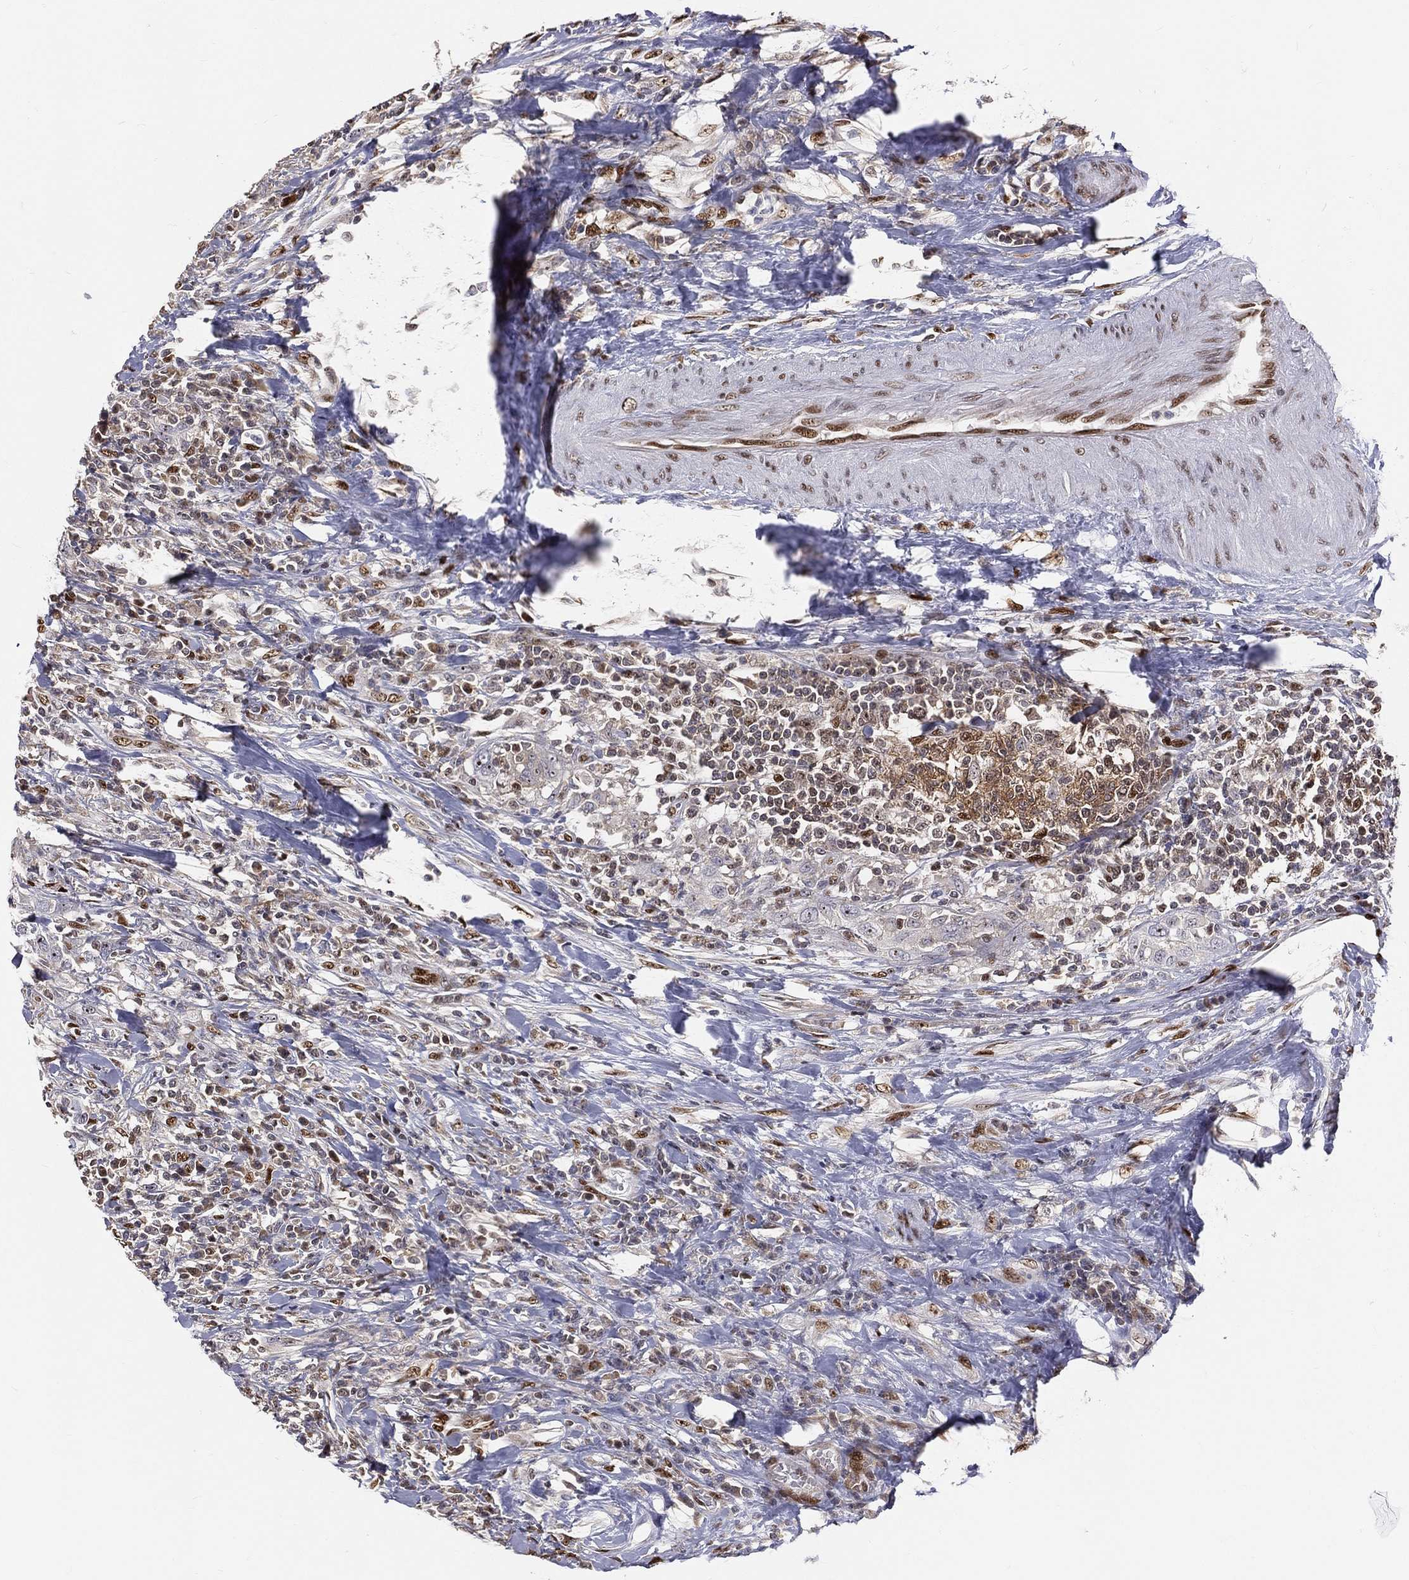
{"staining": {"intensity": "negative", "quantity": "none", "location": "none"}, "tissue": "urothelial cancer", "cell_type": "Tumor cells", "image_type": "cancer", "snomed": [{"axis": "morphology", "description": "Urothelial carcinoma, NOS"}, {"axis": "morphology", "description": "Urothelial carcinoma, High grade"}, {"axis": "topography", "description": "Urinary bladder"}], "caption": "This is a photomicrograph of immunohistochemistry (IHC) staining of urothelial cancer, which shows no staining in tumor cells. (Brightfield microscopy of DAB immunohistochemistry at high magnification).", "gene": "ZEB1", "patient": {"sex": "female", "age": 64}}